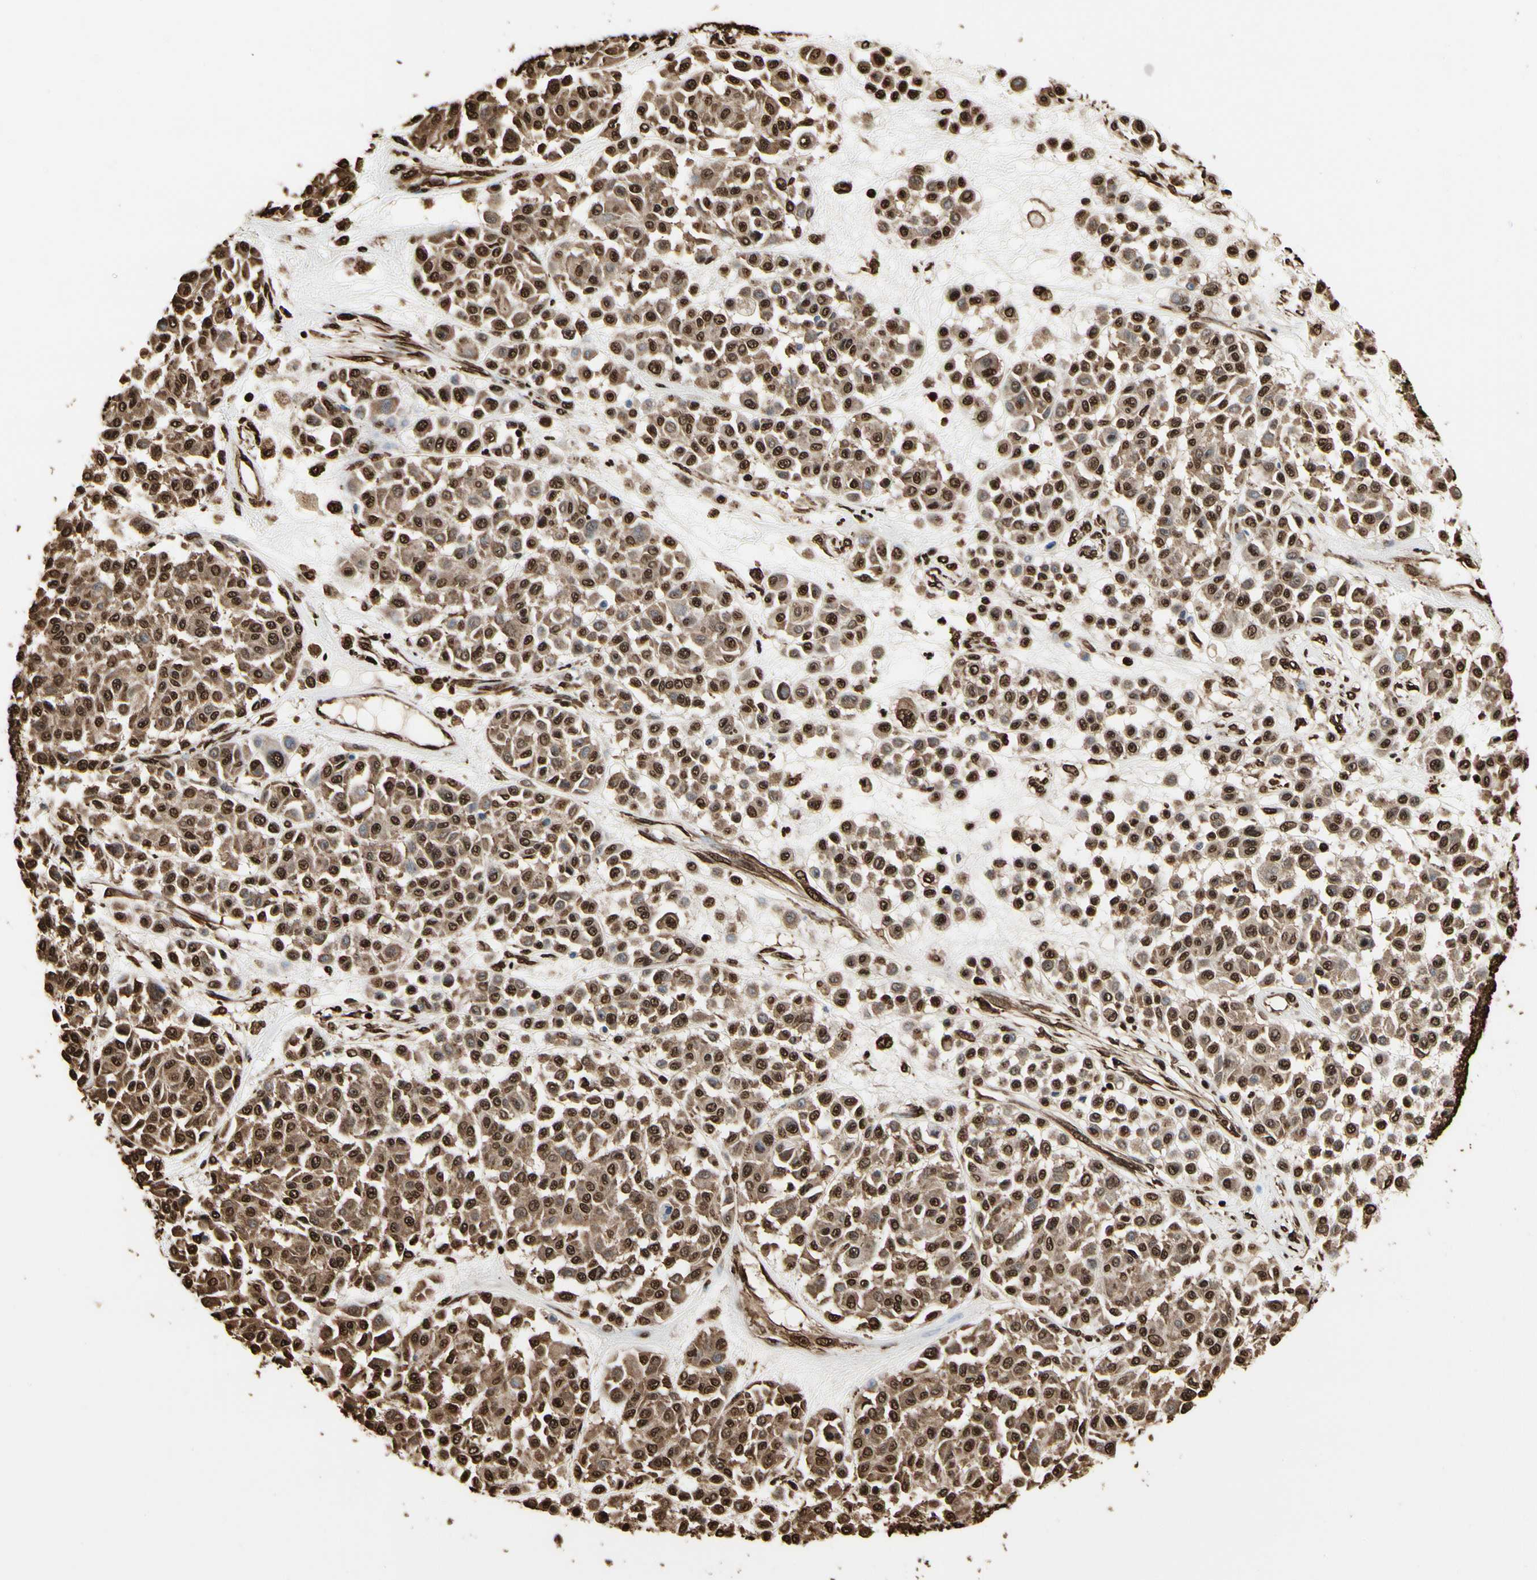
{"staining": {"intensity": "strong", "quantity": ">75%", "location": "cytoplasmic/membranous,nuclear"}, "tissue": "melanoma", "cell_type": "Tumor cells", "image_type": "cancer", "snomed": [{"axis": "morphology", "description": "Malignant melanoma, Metastatic site"}, {"axis": "topography", "description": "Soft tissue"}], "caption": "Immunohistochemical staining of malignant melanoma (metastatic site) shows high levels of strong cytoplasmic/membranous and nuclear protein expression in about >75% of tumor cells.", "gene": "HNRNPK", "patient": {"sex": "male", "age": 41}}